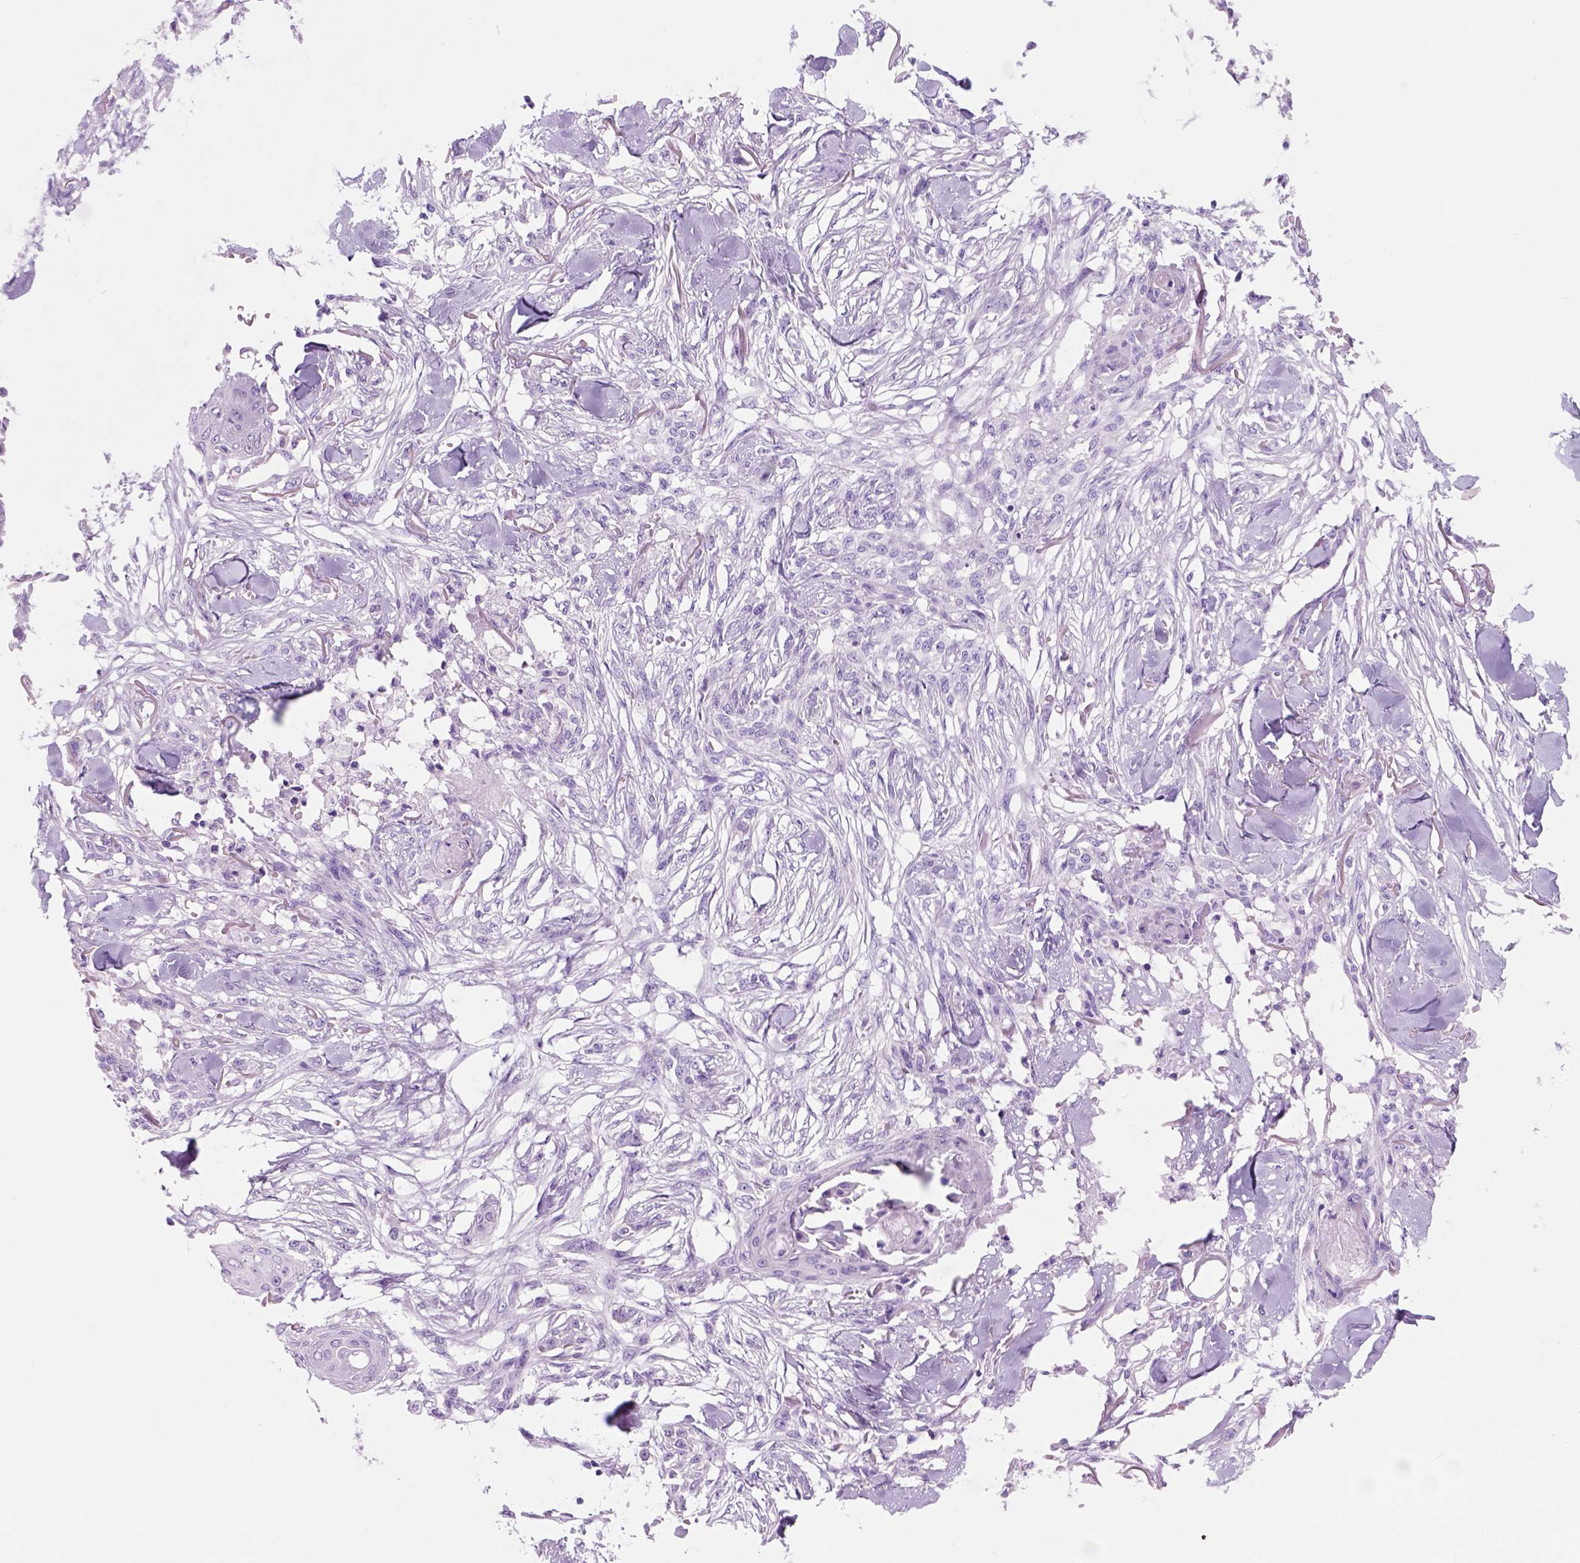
{"staining": {"intensity": "negative", "quantity": "none", "location": "none"}, "tissue": "skin cancer", "cell_type": "Tumor cells", "image_type": "cancer", "snomed": [{"axis": "morphology", "description": "Squamous cell carcinoma, NOS"}, {"axis": "topography", "description": "Skin"}], "caption": "Tumor cells are negative for brown protein staining in skin squamous cell carcinoma.", "gene": "HHIPL2", "patient": {"sex": "female", "age": 59}}